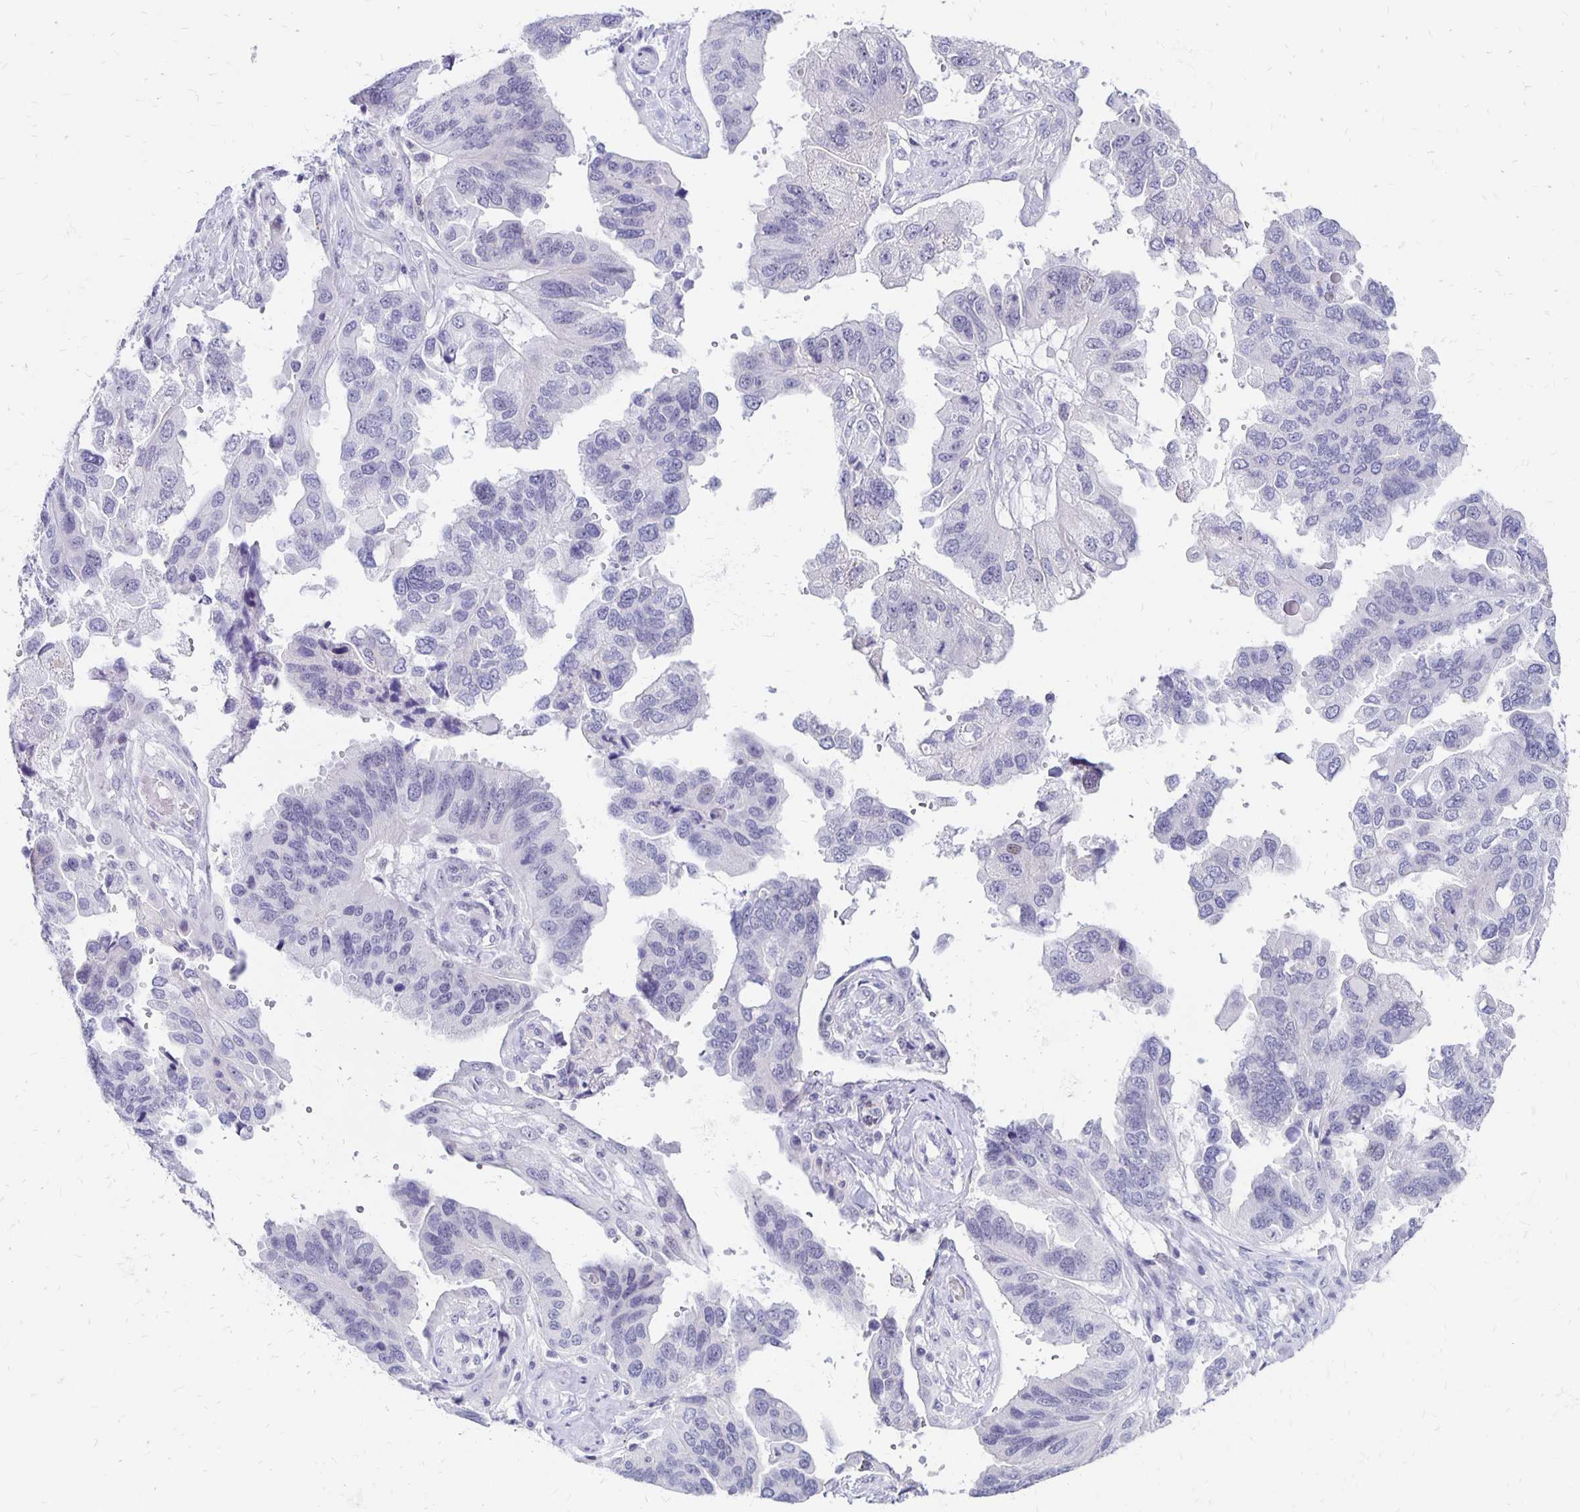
{"staining": {"intensity": "negative", "quantity": "none", "location": "none"}, "tissue": "ovarian cancer", "cell_type": "Tumor cells", "image_type": "cancer", "snomed": [{"axis": "morphology", "description": "Cystadenocarcinoma, serous, NOS"}, {"axis": "topography", "description": "Ovary"}], "caption": "Tumor cells show no significant expression in serous cystadenocarcinoma (ovarian).", "gene": "SYT2", "patient": {"sex": "female", "age": 79}}